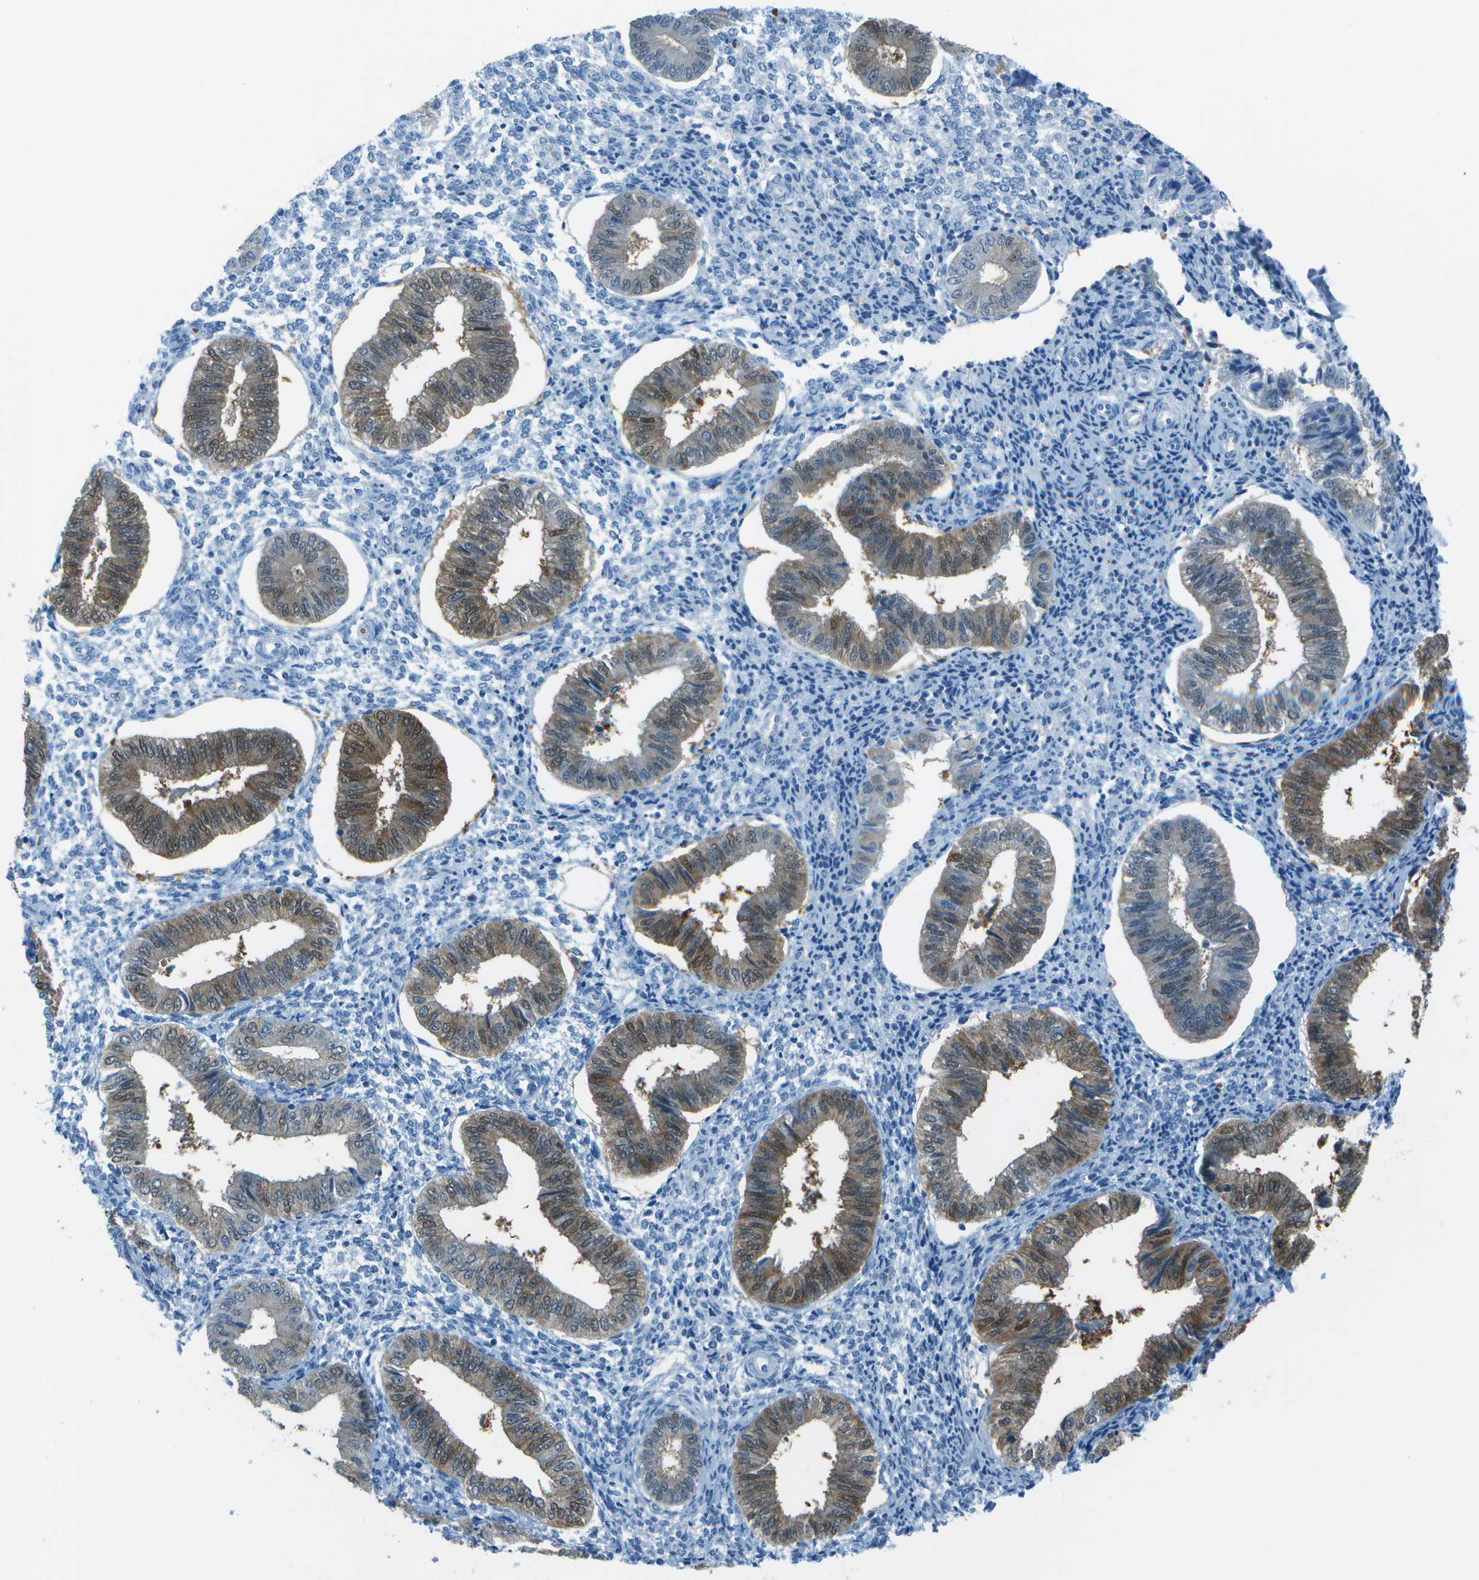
{"staining": {"intensity": "negative", "quantity": "none", "location": "none"}, "tissue": "endometrium", "cell_type": "Cells in endometrial stroma", "image_type": "normal", "snomed": [{"axis": "morphology", "description": "Normal tissue, NOS"}, {"axis": "topography", "description": "Endometrium"}], "caption": "Immunohistochemistry of normal endometrium reveals no expression in cells in endometrial stroma. Nuclei are stained in blue.", "gene": "ASL", "patient": {"sex": "female", "age": 50}}